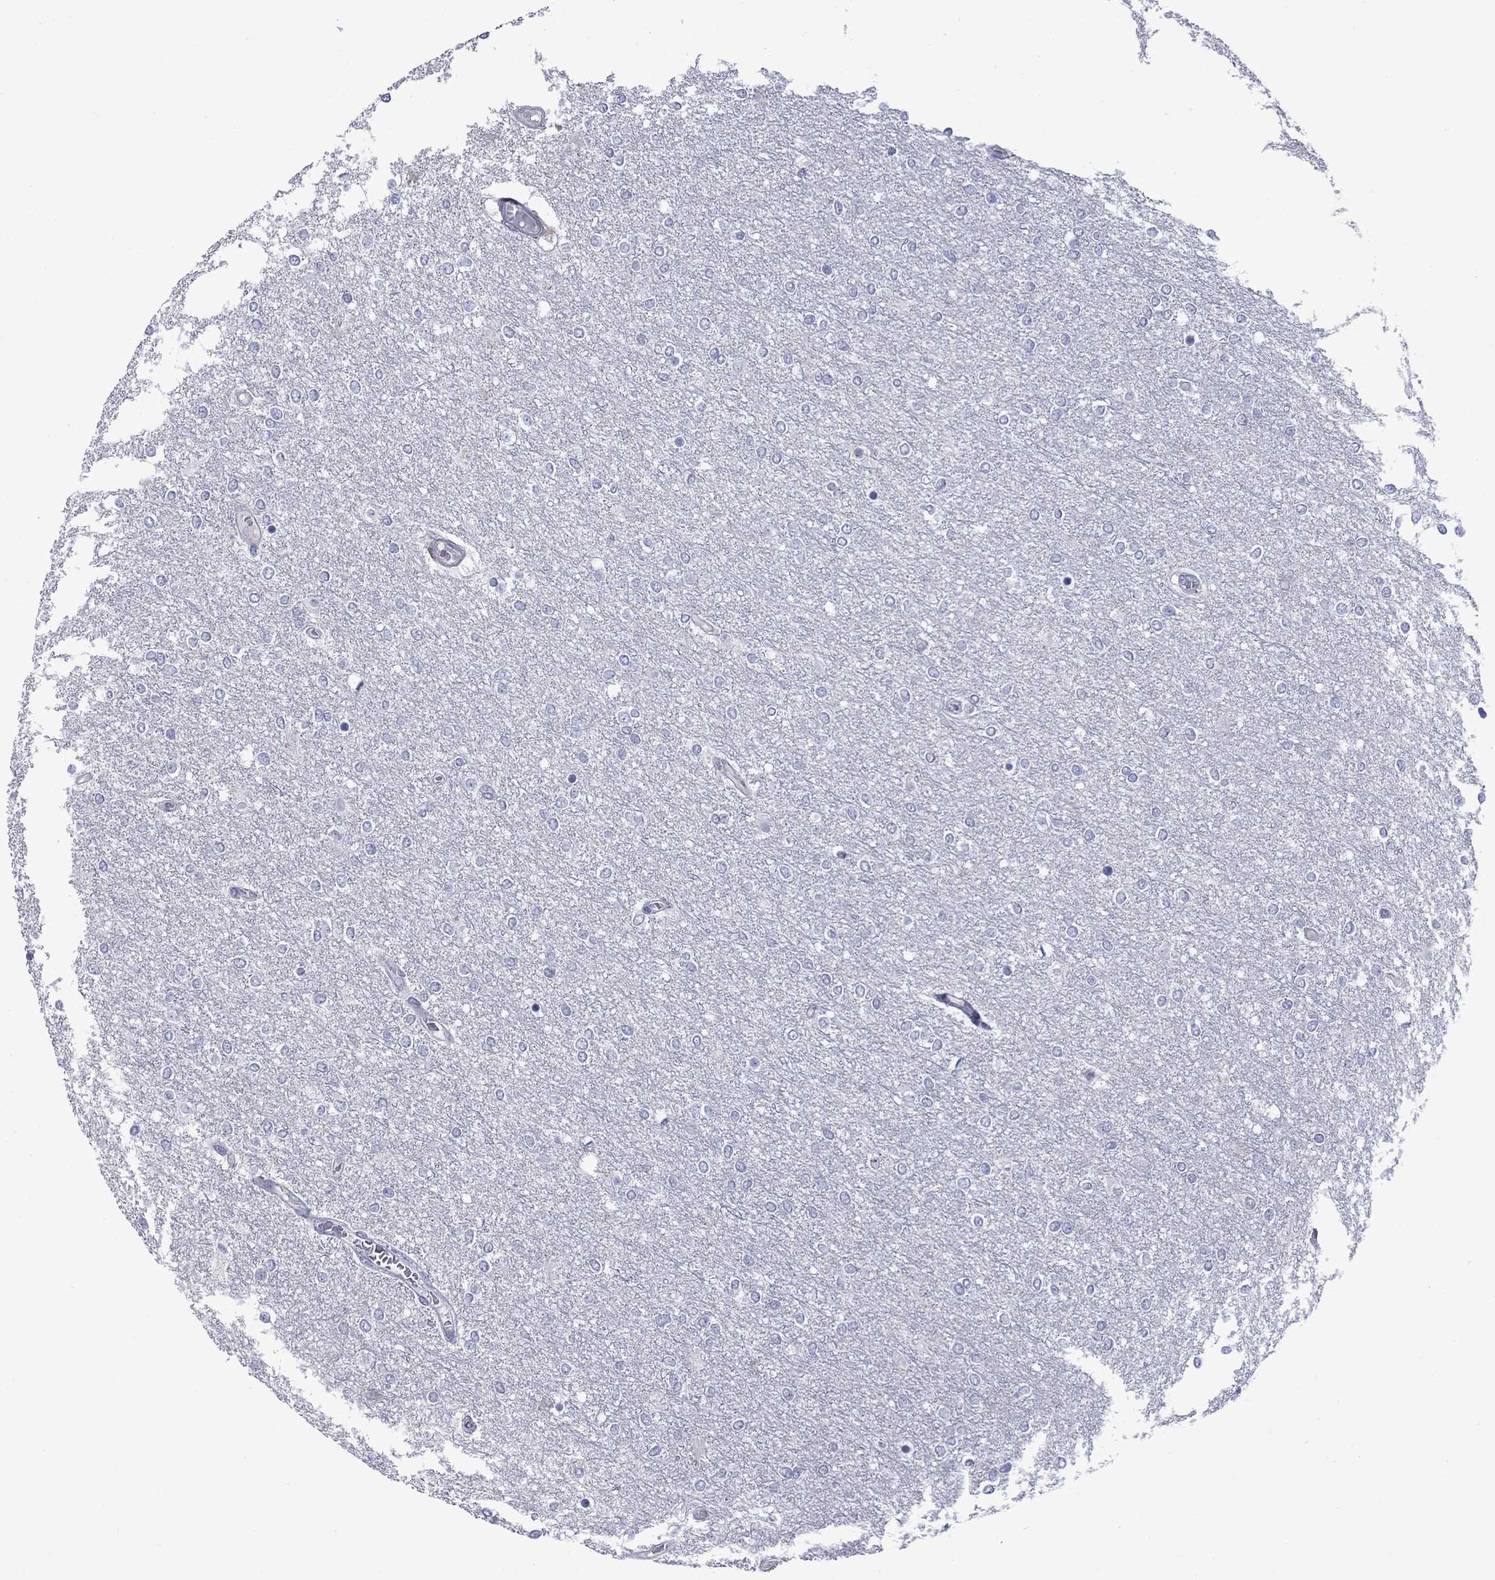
{"staining": {"intensity": "negative", "quantity": "none", "location": "none"}, "tissue": "glioma", "cell_type": "Tumor cells", "image_type": "cancer", "snomed": [{"axis": "morphology", "description": "Glioma, malignant, High grade"}, {"axis": "topography", "description": "Brain"}], "caption": "Immunohistochemistry (IHC) histopathology image of malignant high-grade glioma stained for a protein (brown), which displays no expression in tumor cells.", "gene": "TMPRSS11A", "patient": {"sex": "female", "age": 61}}